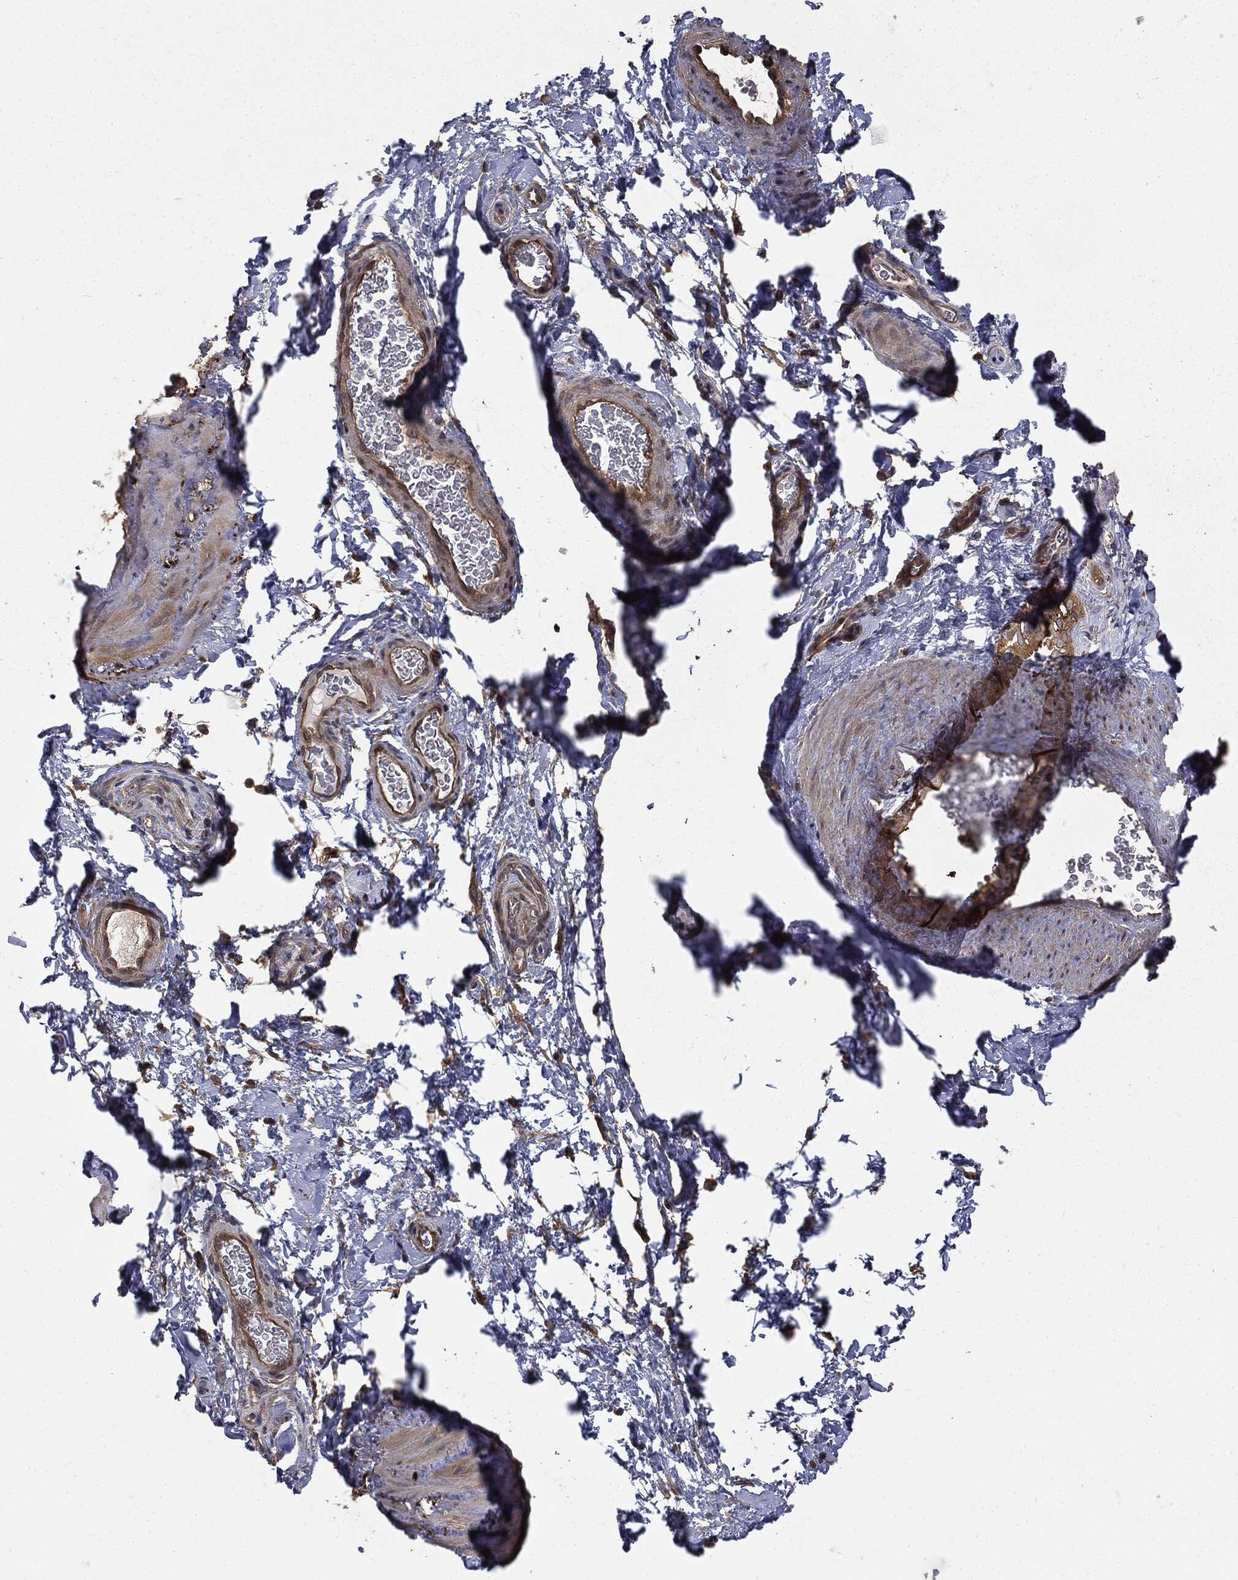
{"staining": {"intensity": "moderate", "quantity": "<25%", "location": "cytoplasmic/membranous"}, "tissue": "soft tissue", "cell_type": "Fibroblasts", "image_type": "normal", "snomed": [{"axis": "morphology", "description": "Normal tissue, NOS"}, {"axis": "topography", "description": "Soft tissue"}, {"axis": "topography", "description": "Vascular tissue"}], "caption": "Immunohistochemistry (IHC) photomicrograph of unremarkable human soft tissue stained for a protein (brown), which displays low levels of moderate cytoplasmic/membranous expression in about <25% of fibroblasts.", "gene": "GNB5", "patient": {"sex": "male", "age": 41}}